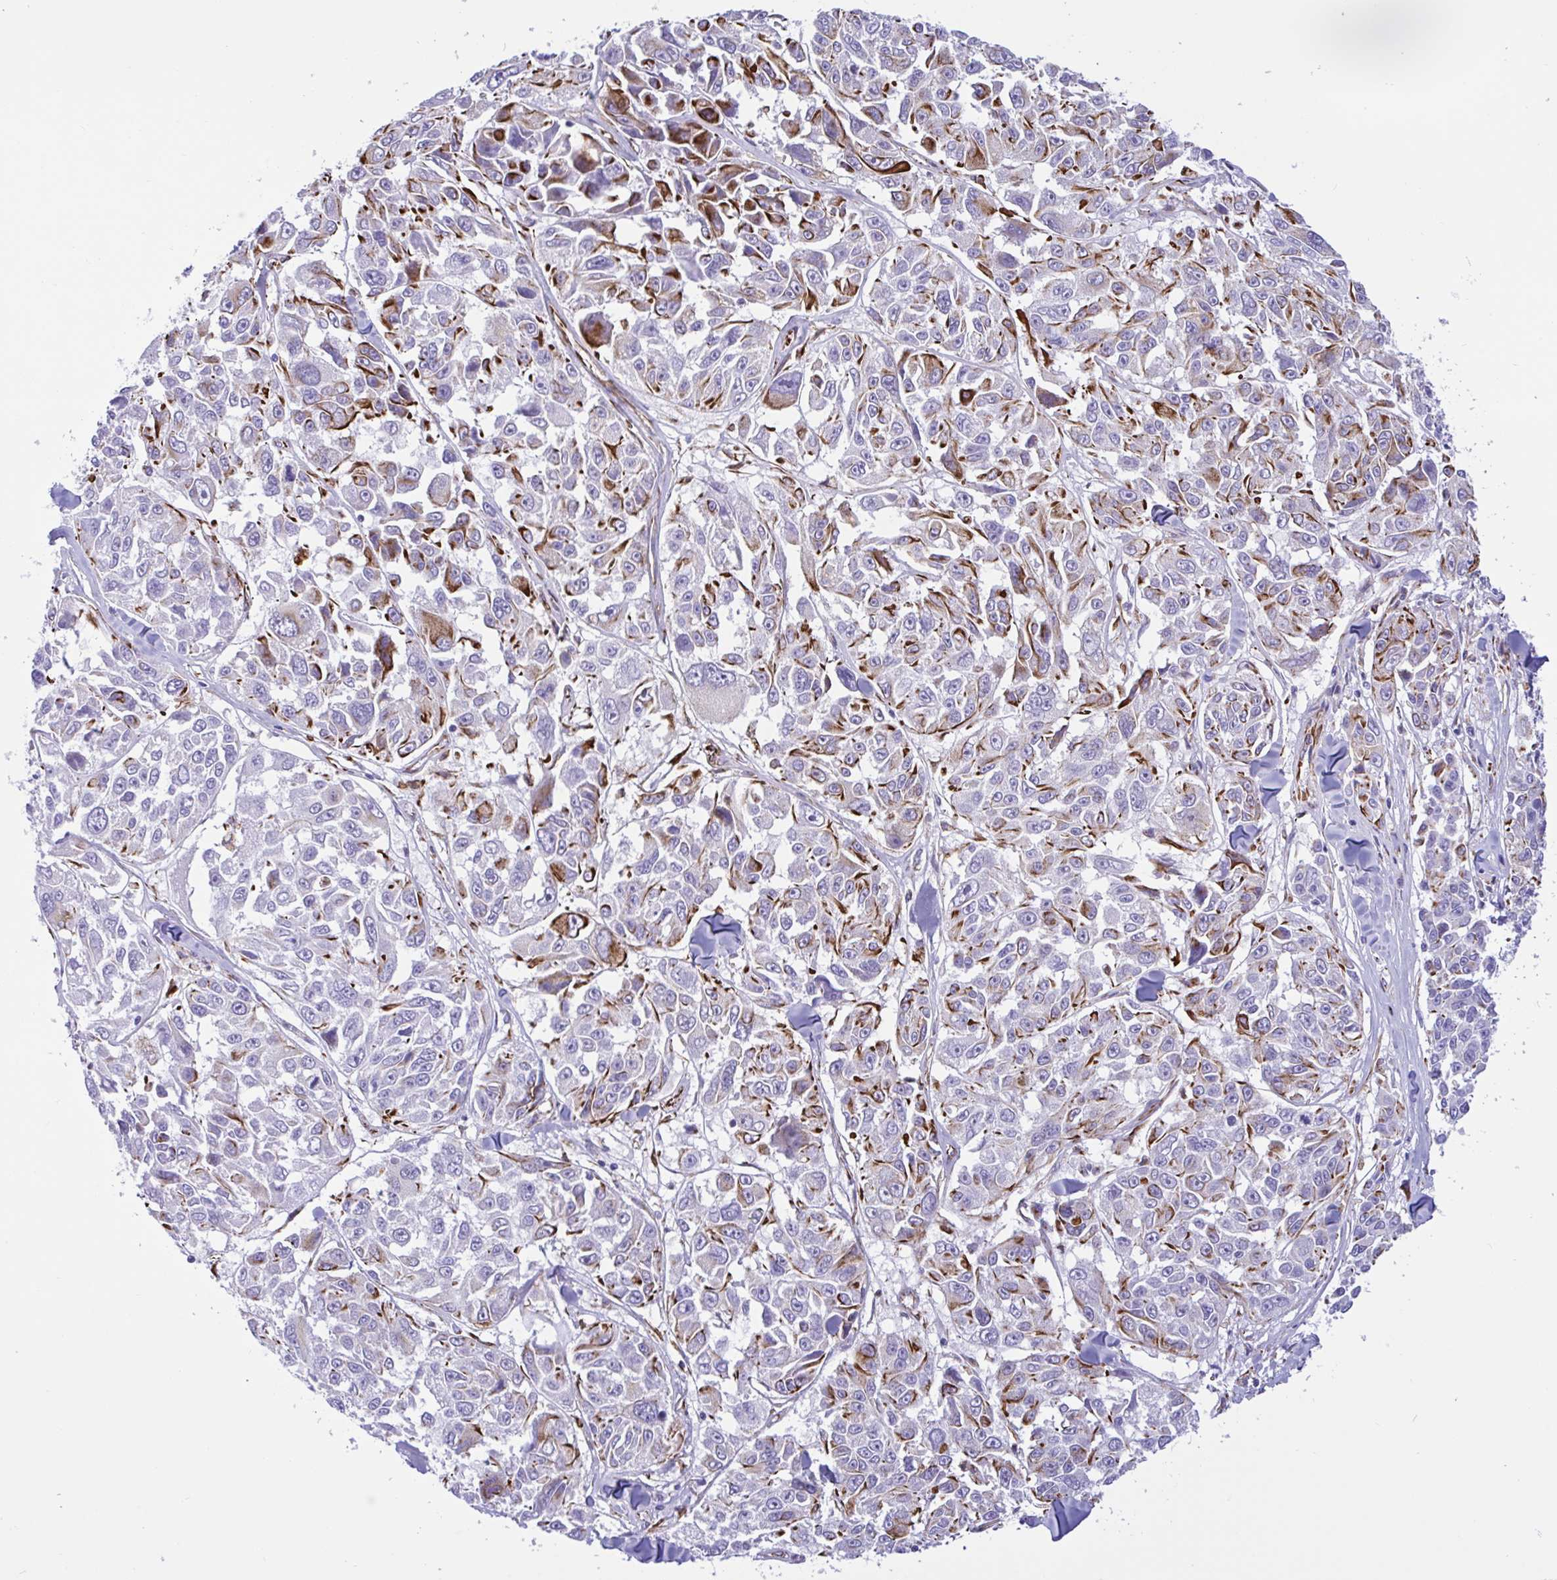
{"staining": {"intensity": "strong", "quantity": "25%-75%", "location": "cytoplasmic/membranous"}, "tissue": "melanoma", "cell_type": "Tumor cells", "image_type": "cancer", "snomed": [{"axis": "morphology", "description": "Malignant melanoma, NOS"}, {"axis": "topography", "description": "Skin"}], "caption": "This histopathology image shows IHC staining of human malignant melanoma, with high strong cytoplasmic/membranous positivity in about 25%-75% of tumor cells.", "gene": "SMAD5", "patient": {"sex": "female", "age": 66}}